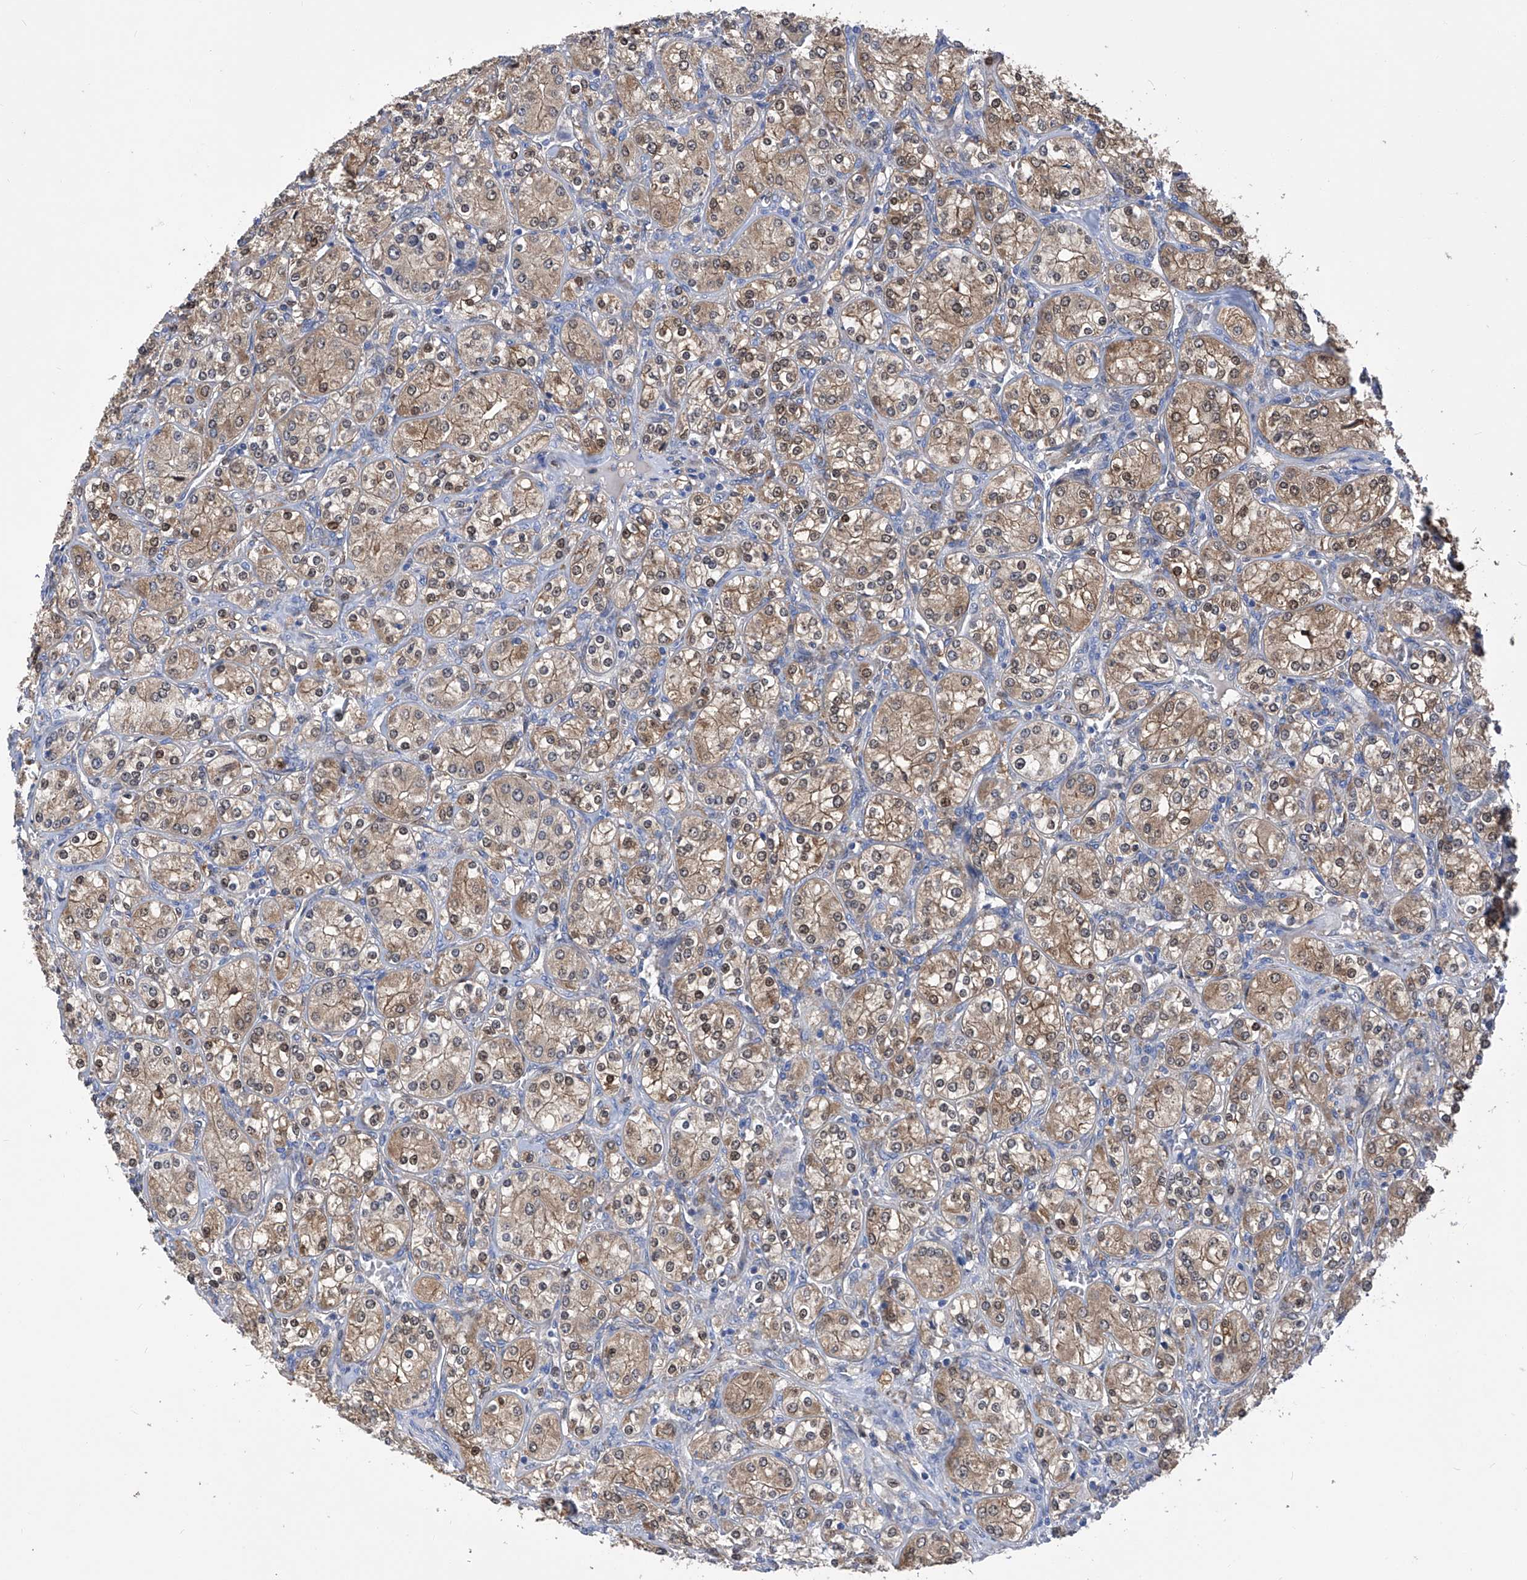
{"staining": {"intensity": "moderate", "quantity": ">75%", "location": "cytoplasmic/membranous,nuclear"}, "tissue": "renal cancer", "cell_type": "Tumor cells", "image_type": "cancer", "snomed": [{"axis": "morphology", "description": "Adenocarcinoma, NOS"}, {"axis": "topography", "description": "Kidney"}], "caption": "Protein analysis of renal adenocarcinoma tissue reveals moderate cytoplasmic/membranous and nuclear expression in approximately >75% of tumor cells. (DAB IHC with brightfield microscopy, high magnification).", "gene": "SPATA20", "patient": {"sex": "male", "age": 77}}